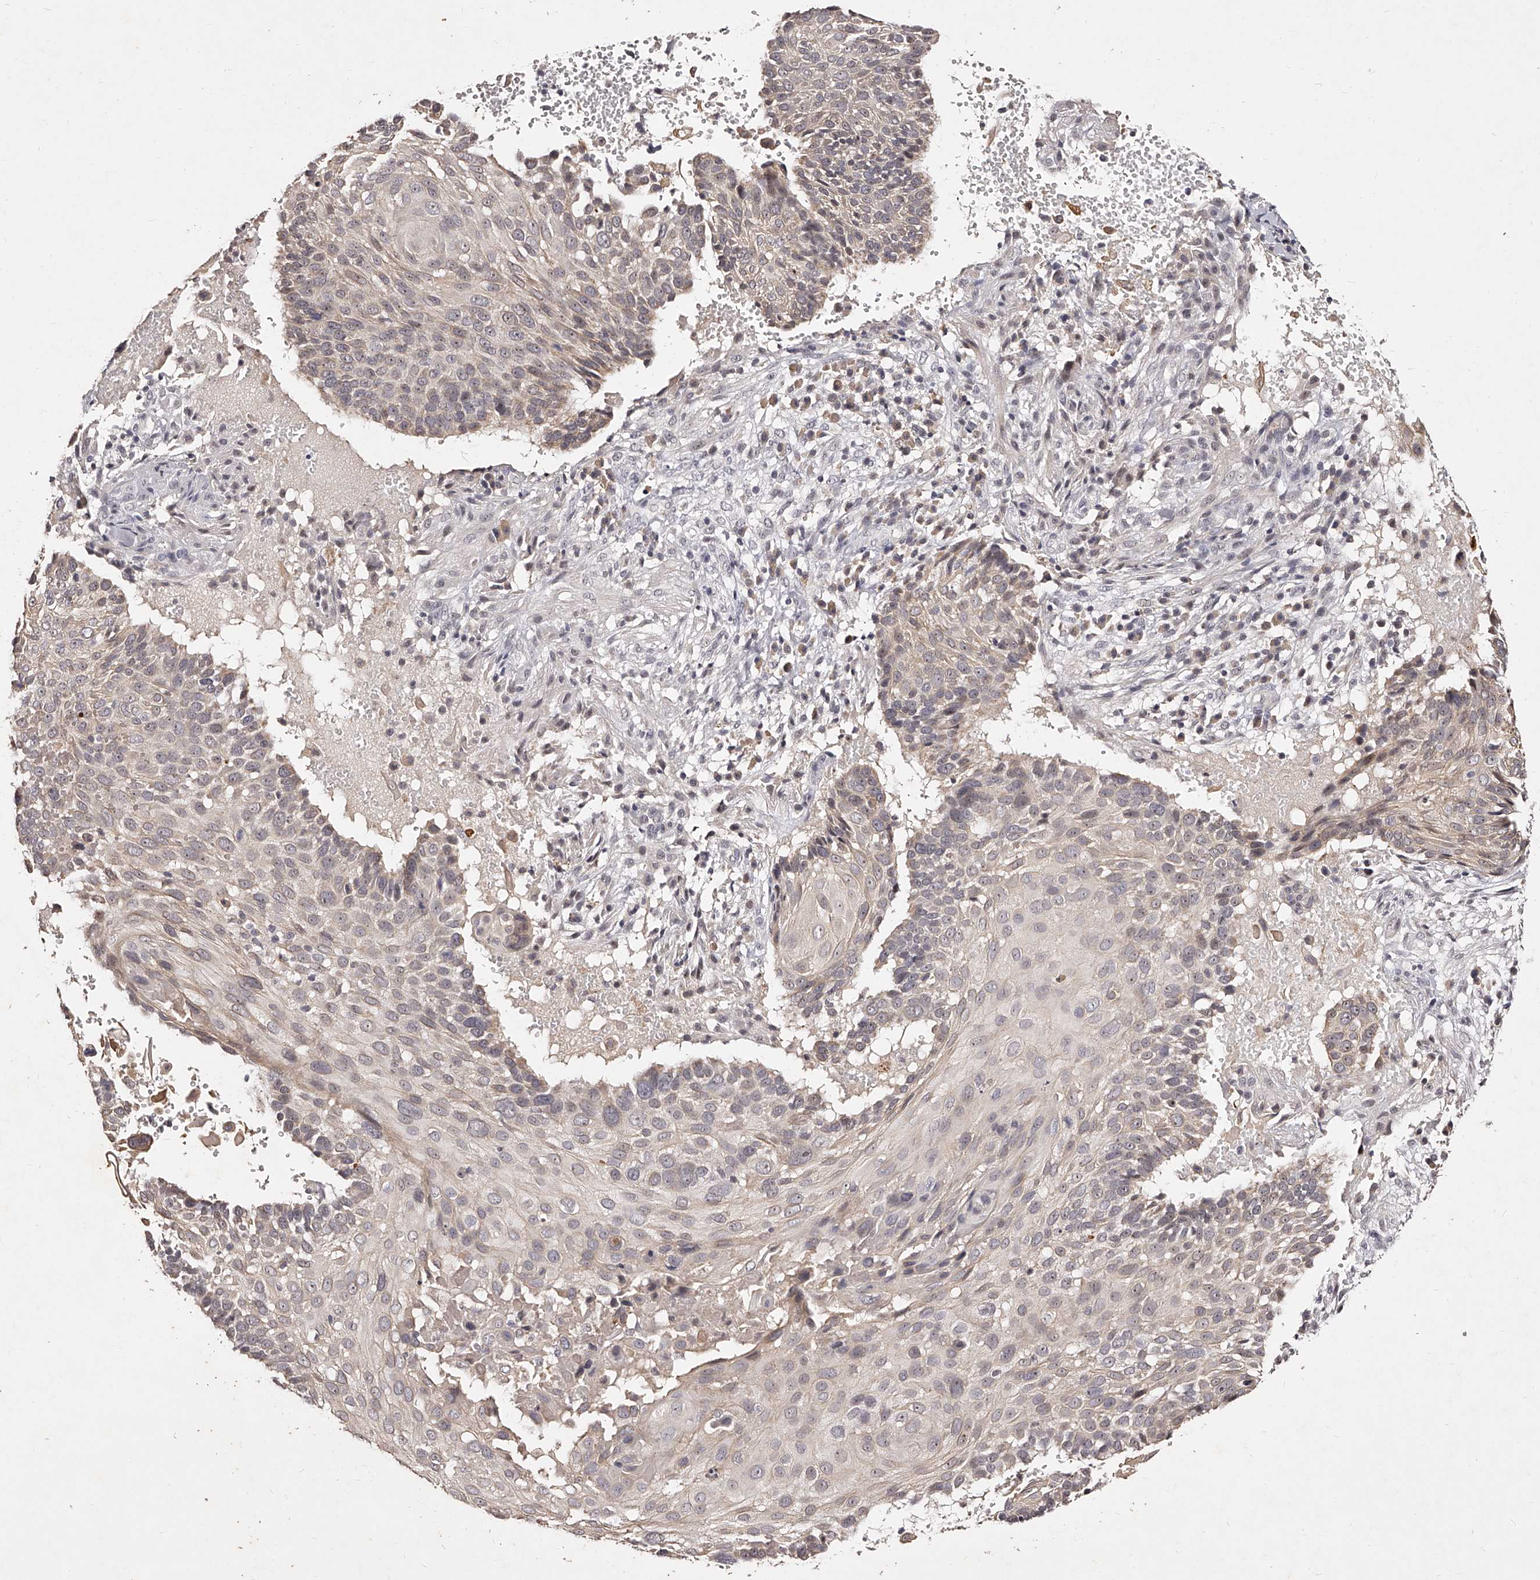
{"staining": {"intensity": "weak", "quantity": "25%-75%", "location": "cytoplasmic/membranous"}, "tissue": "cervical cancer", "cell_type": "Tumor cells", "image_type": "cancer", "snomed": [{"axis": "morphology", "description": "Squamous cell carcinoma, NOS"}, {"axis": "topography", "description": "Cervix"}], "caption": "This is a photomicrograph of immunohistochemistry staining of cervical squamous cell carcinoma, which shows weak expression in the cytoplasmic/membranous of tumor cells.", "gene": "PHACTR1", "patient": {"sex": "female", "age": 74}}